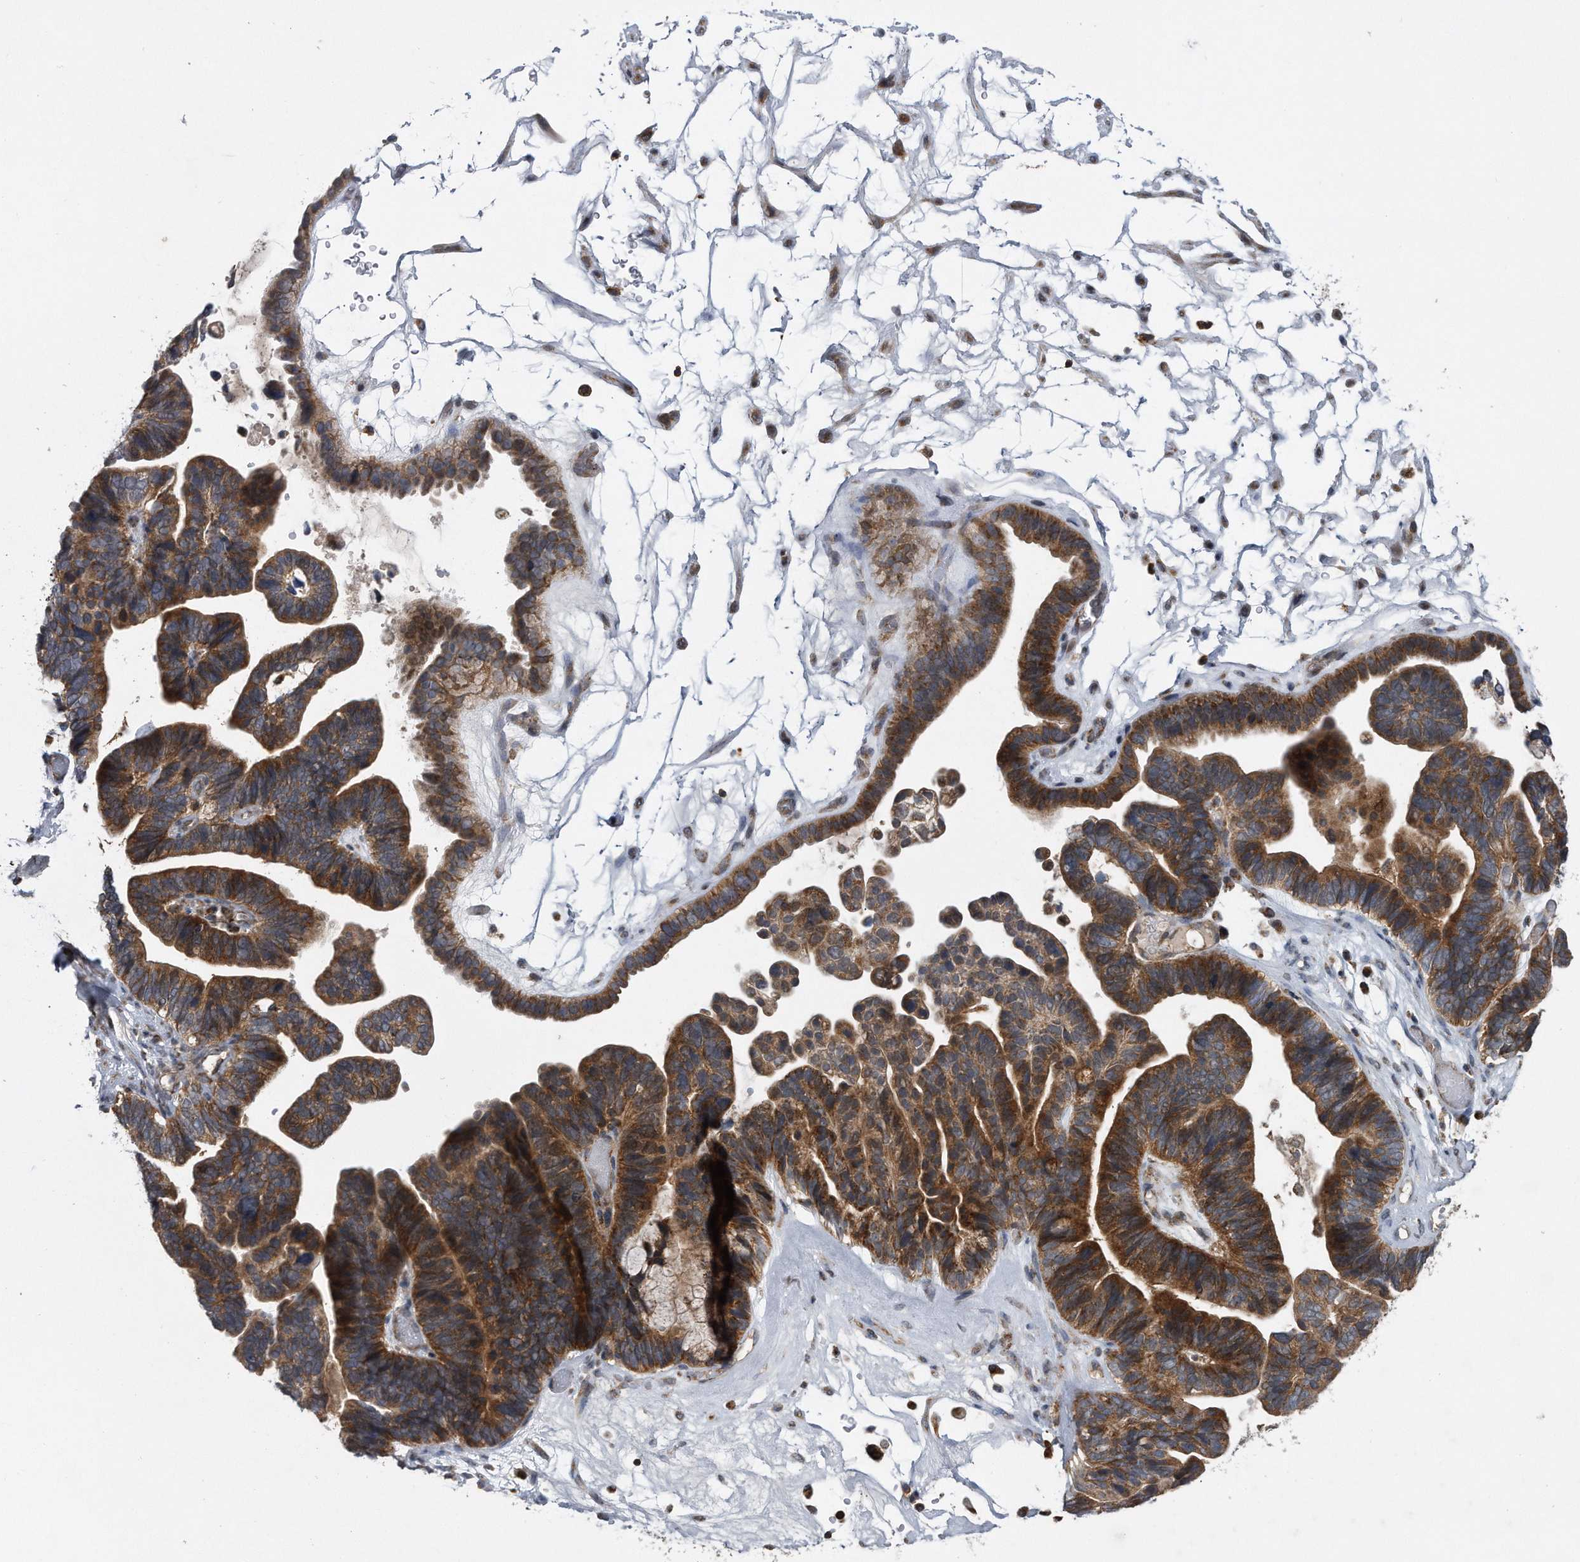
{"staining": {"intensity": "strong", "quantity": ">75%", "location": "cytoplasmic/membranous"}, "tissue": "ovarian cancer", "cell_type": "Tumor cells", "image_type": "cancer", "snomed": [{"axis": "morphology", "description": "Cystadenocarcinoma, serous, NOS"}, {"axis": "topography", "description": "Ovary"}], "caption": "Ovarian cancer stained for a protein exhibits strong cytoplasmic/membranous positivity in tumor cells. (Stains: DAB in brown, nuclei in blue, Microscopy: brightfield microscopy at high magnification).", "gene": "ALPK2", "patient": {"sex": "female", "age": 56}}